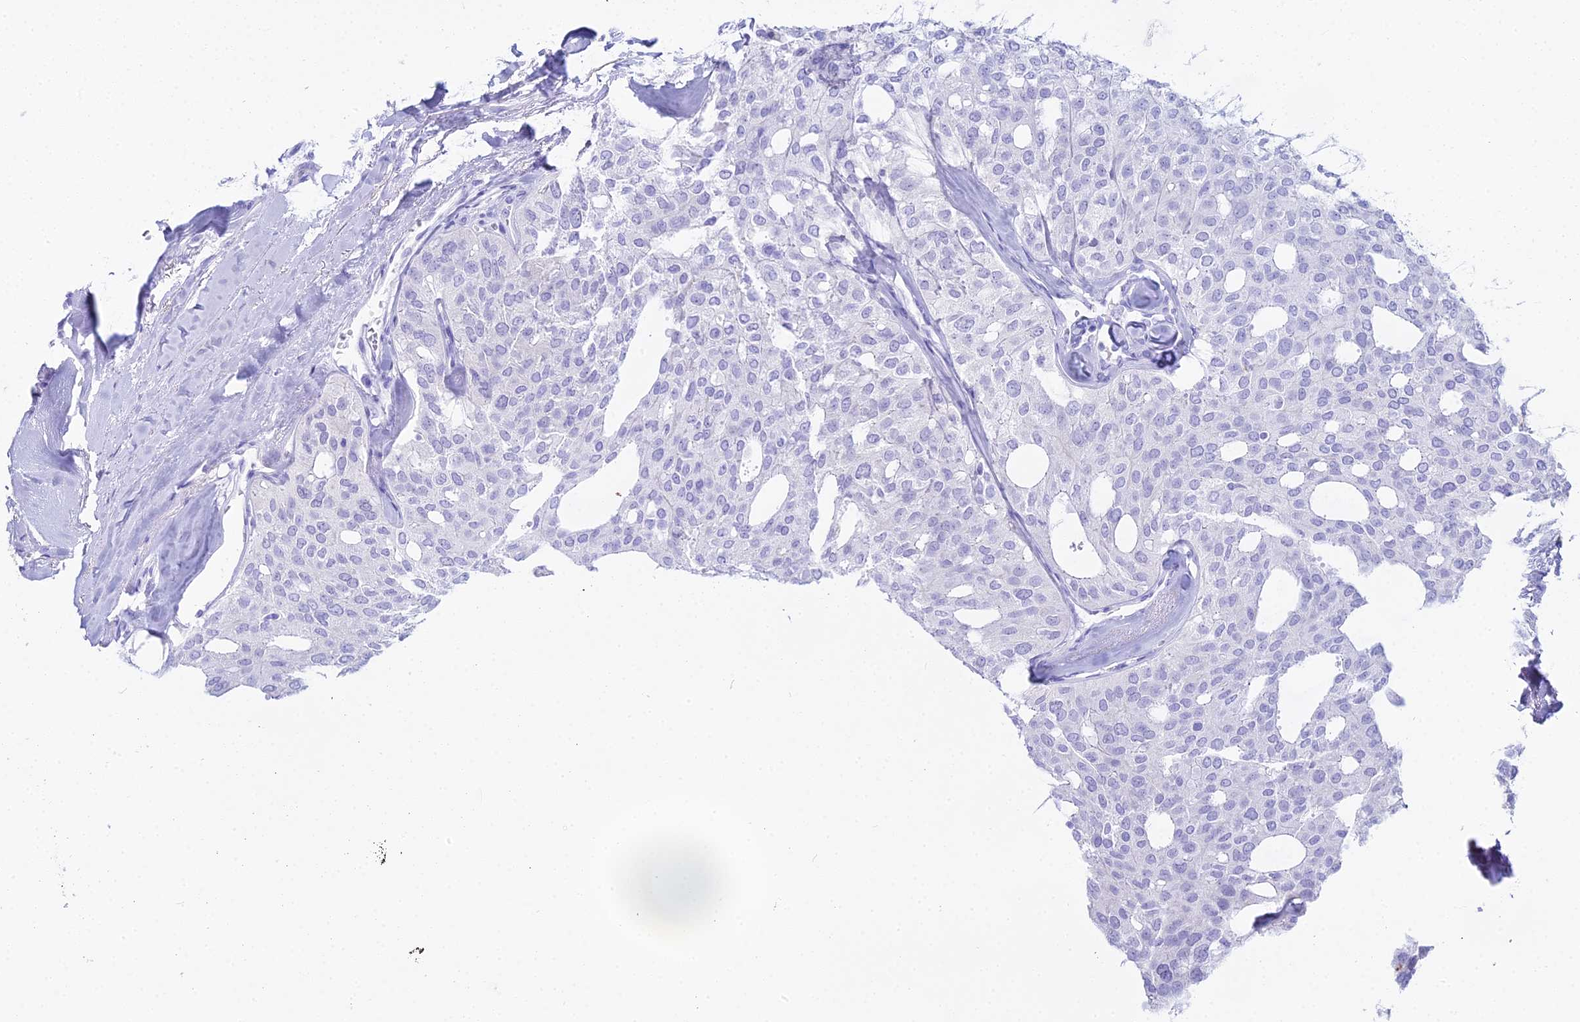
{"staining": {"intensity": "negative", "quantity": "none", "location": "none"}, "tissue": "thyroid cancer", "cell_type": "Tumor cells", "image_type": "cancer", "snomed": [{"axis": "morphology", "description": "Follicular adenoma carcinoma, NOS"}, {"axis": "topography", "description": "Thyroid gland"}], "caption": "DAB immunohistochemical staining of thyroid cancer displays no significant staining in tumor cells.", "gene": "CGB2", "patient": {"sex": "male", "age": 75}}